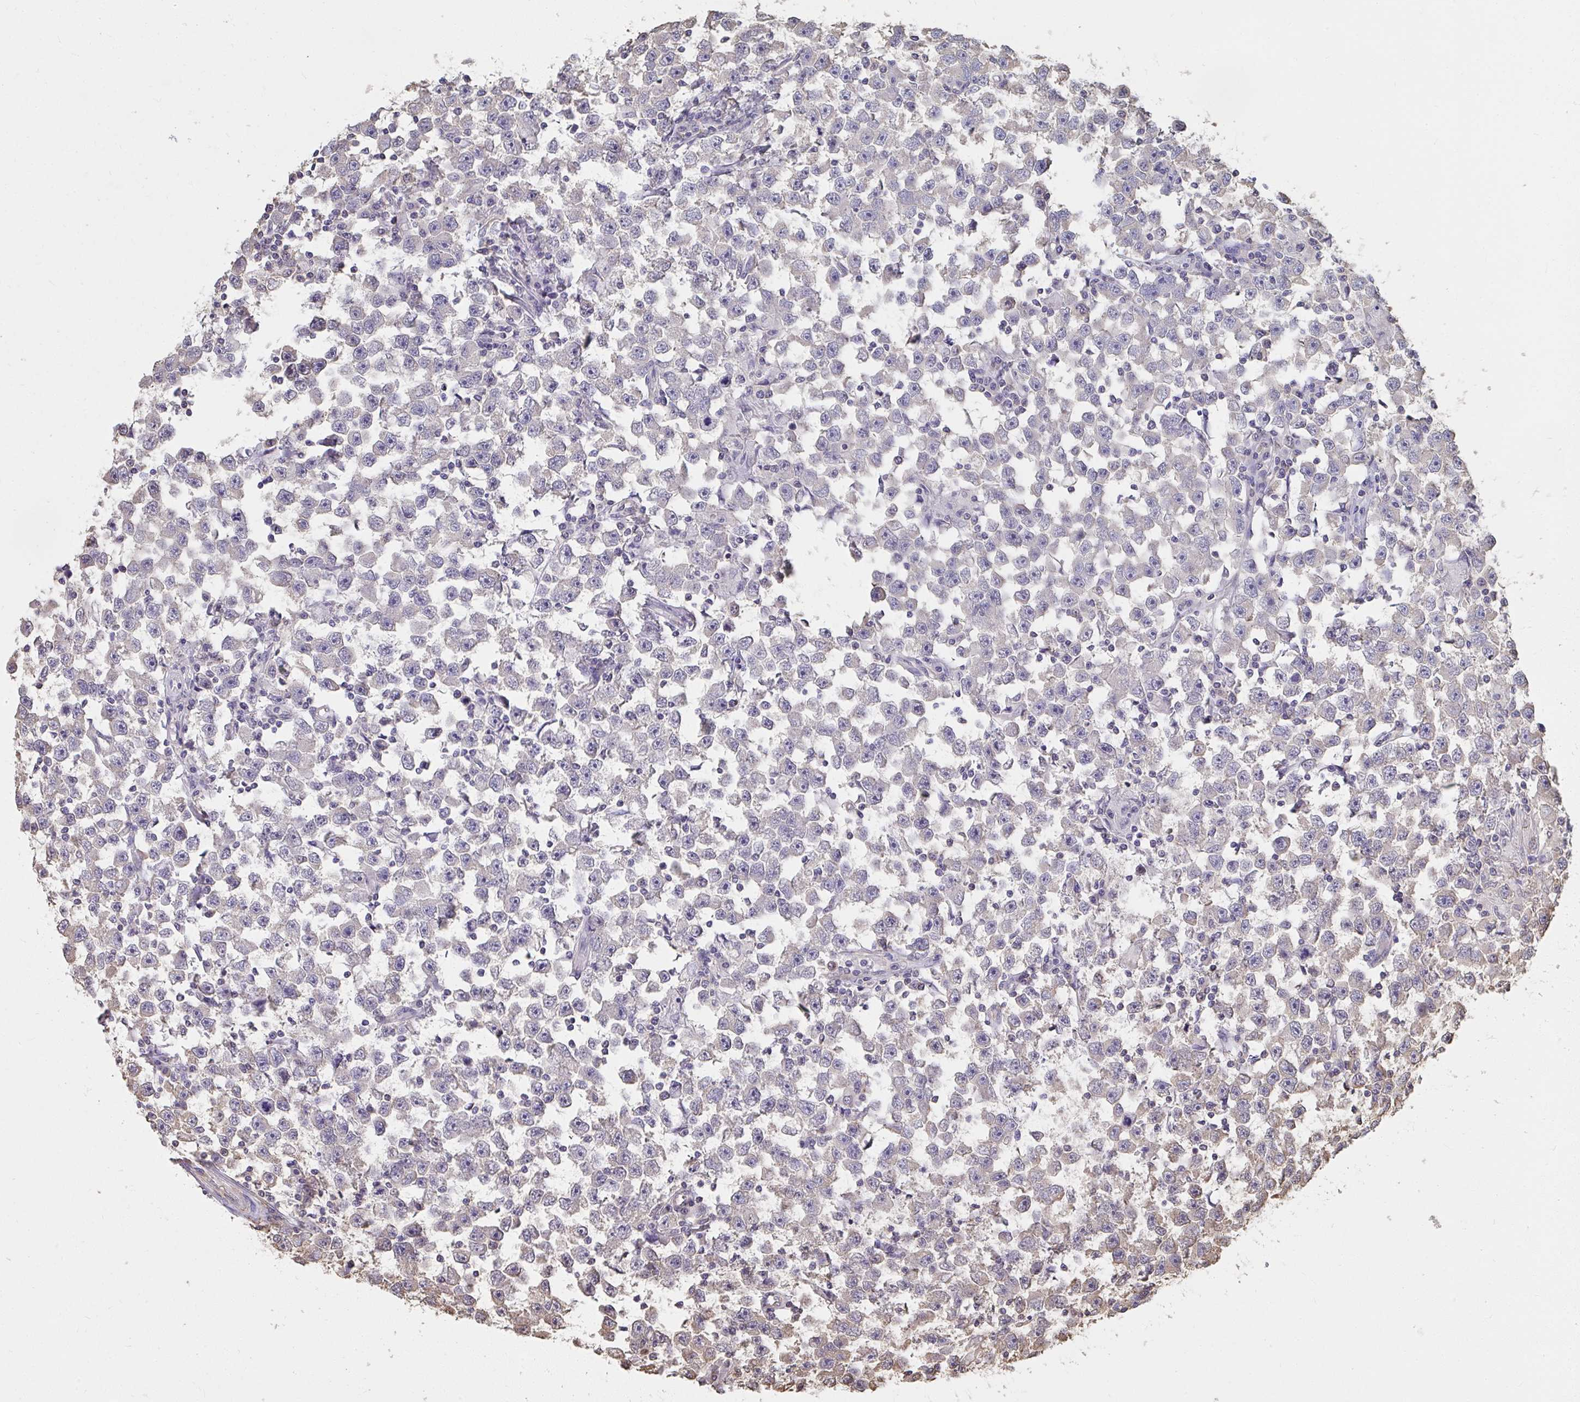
{"staining": {"intensity": "negative", "quantity": "none", "location": "none"}, "tissue": "testis cancer", "cell_type": "Tumor cells", "image_type": "cancer", "snomed": [{"axis": "morphology", "description": "Seminoma, NOS"}, {"axis": "topography", "description": "Testis"}], "caption": "The histopathology image demonstrates no significant staining in tumor cells of testis cancer.", "gene": "SYNCRIP", "patient": {"sex": "male", "age": 33}}